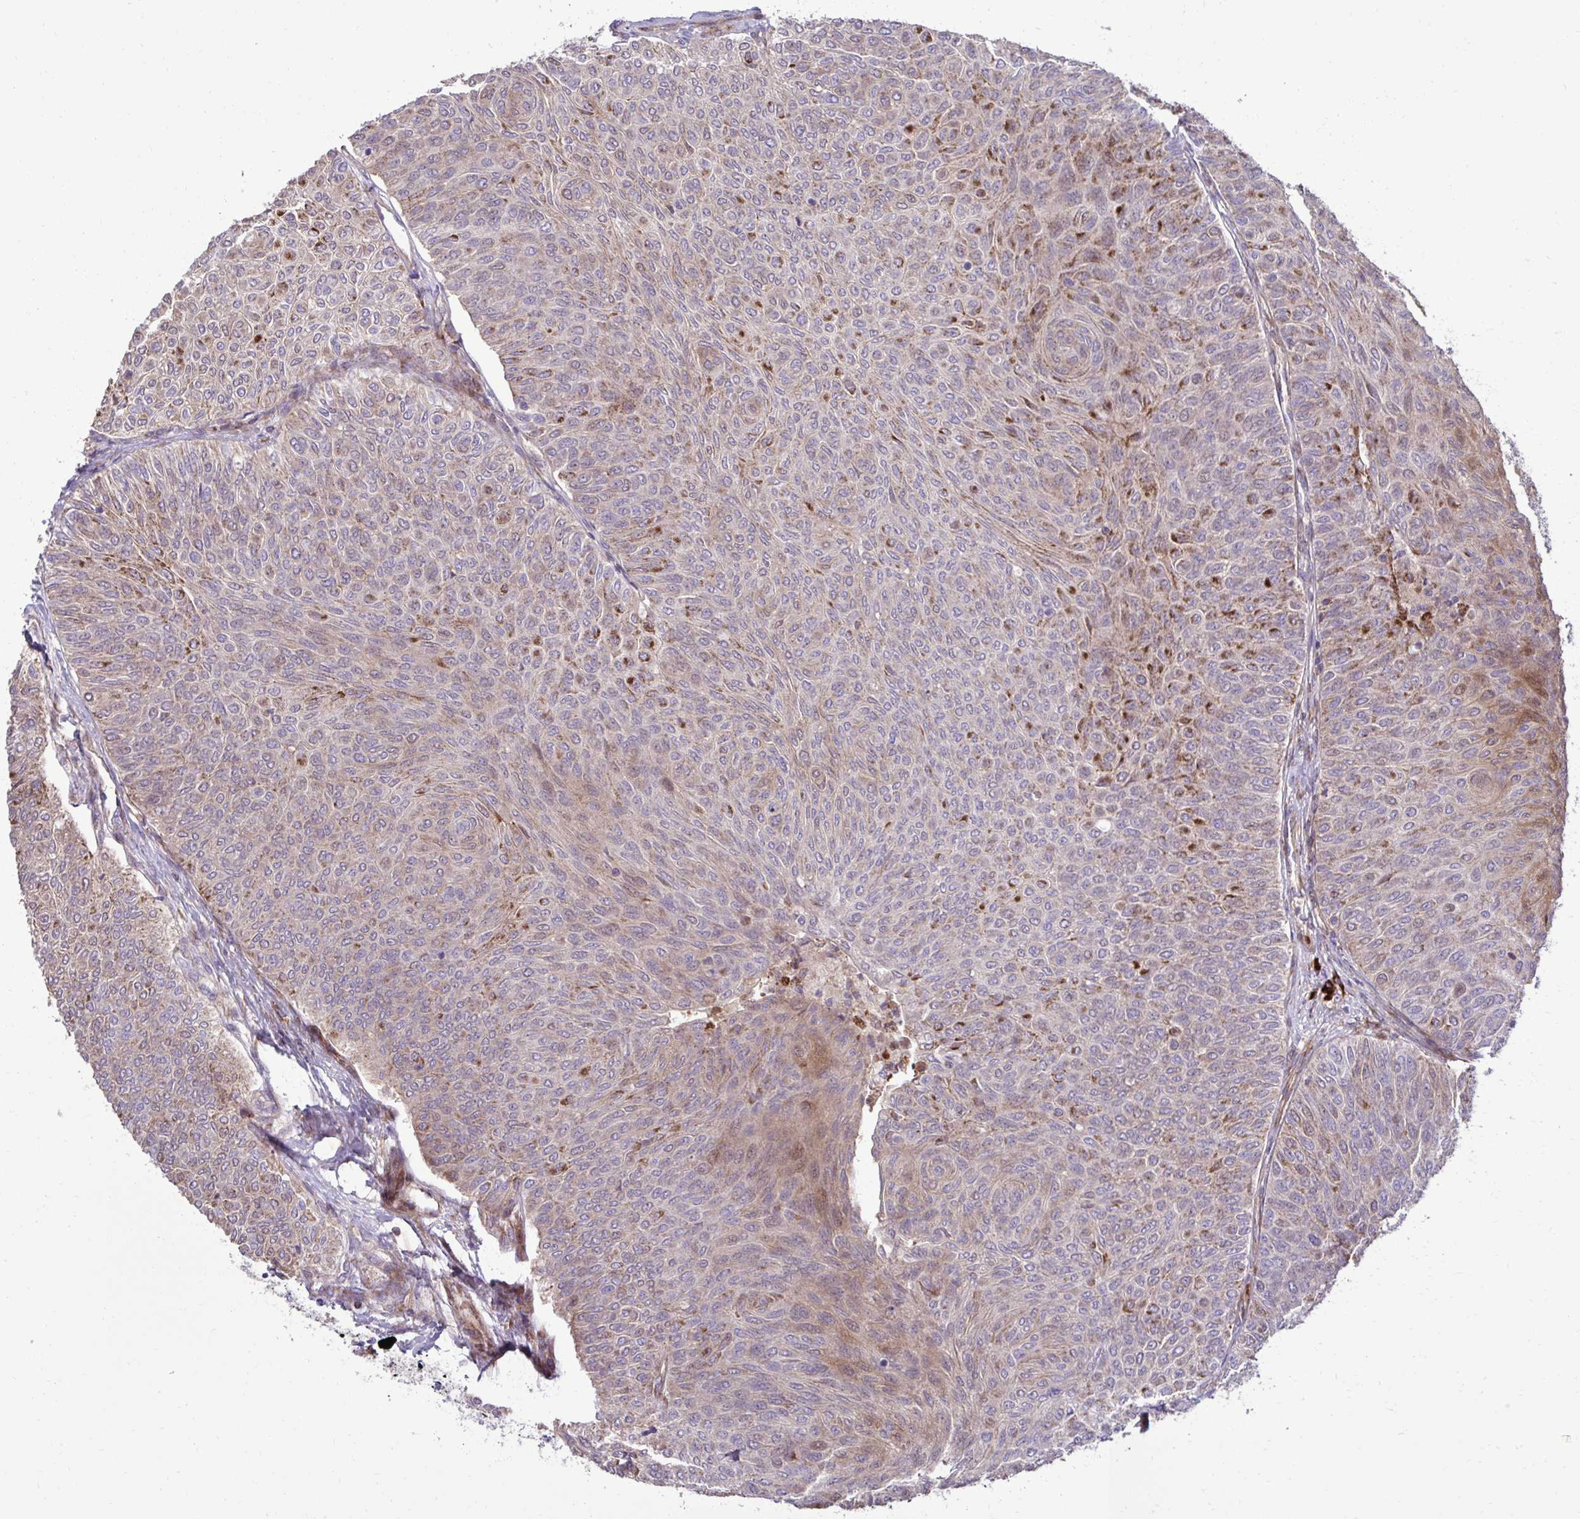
{"staining": {"intensity": "moderate", "quantity": "25%-75%", "location": "cytoplasmic/membranous"}, "tissue": "urothelial cancer", "cell_type": "Tumor cells", "image_type": "cancer", "snomed": [{"axis": "morphology", "description": "Urothelial carcinoma, Low grade"}, {"axis": "topography", "description": "Urinary bladder"}], "caption": "Urothelial cancer tissue exhibits moderate cytoplasmic/membranous positivity in approximately 25%-75% of tumor cells, visualized by immunohistochemistry.", "gene": "LIMS1", "patient": {"sex": "male", "age": 78}}